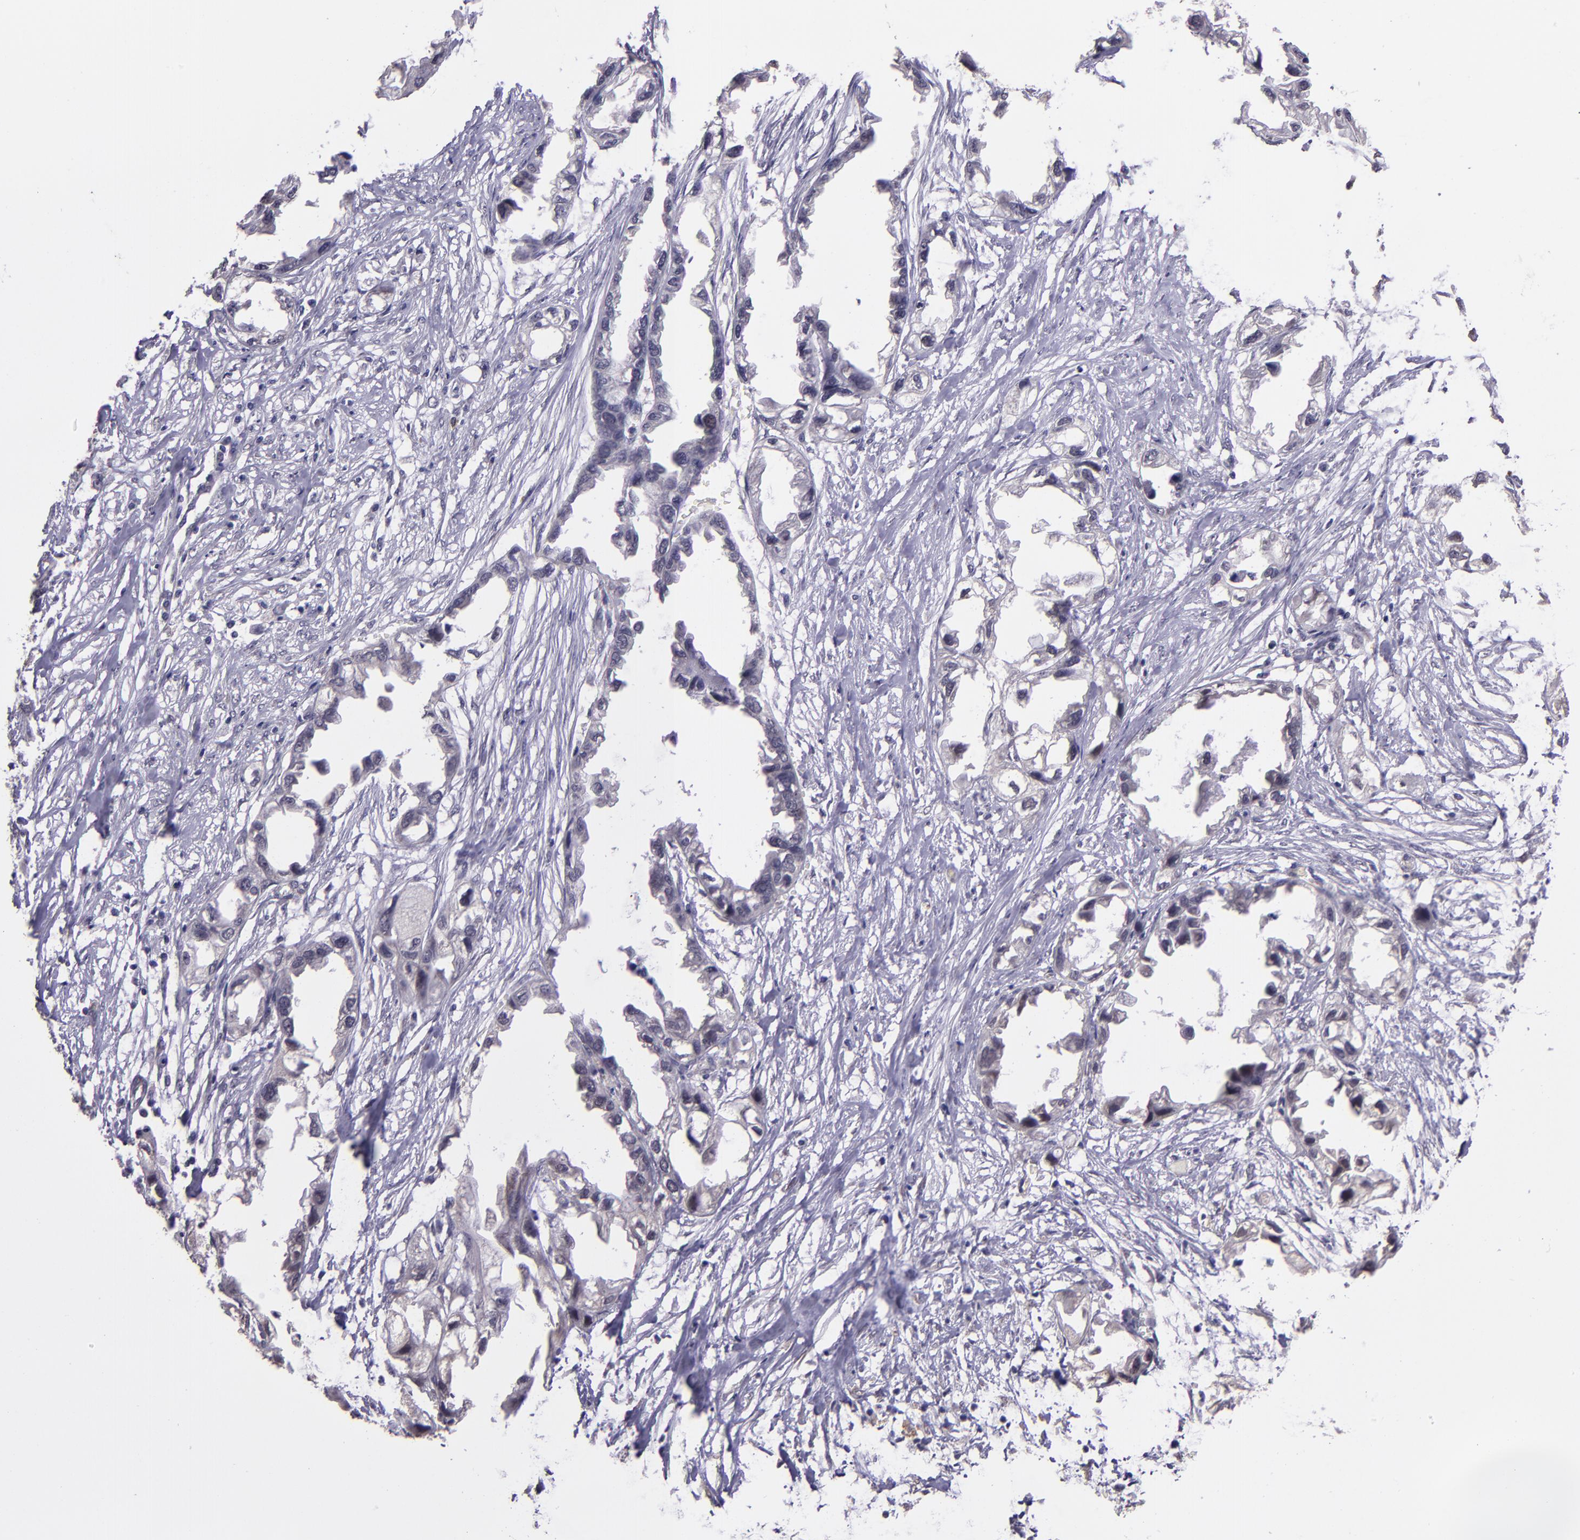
{"staining": {"intensity": "negative", "quantity": "none", "location": "none"}, "tissue": "endometrial cancer", "cell_type": "Tumor cells", "image_type": "cancer", "snomed": [{"axis": "morphology", "description": "Adenocarcinoma, NOS"}, {"axis": "topography", "description": "Endometrium"}], "caption": "Immunohistochemical staining of endometrial cancer demonstrates no significant expression in tumor cells.", "gene": "TAF7L", "patient": {"sex": "female", "age": 67}}